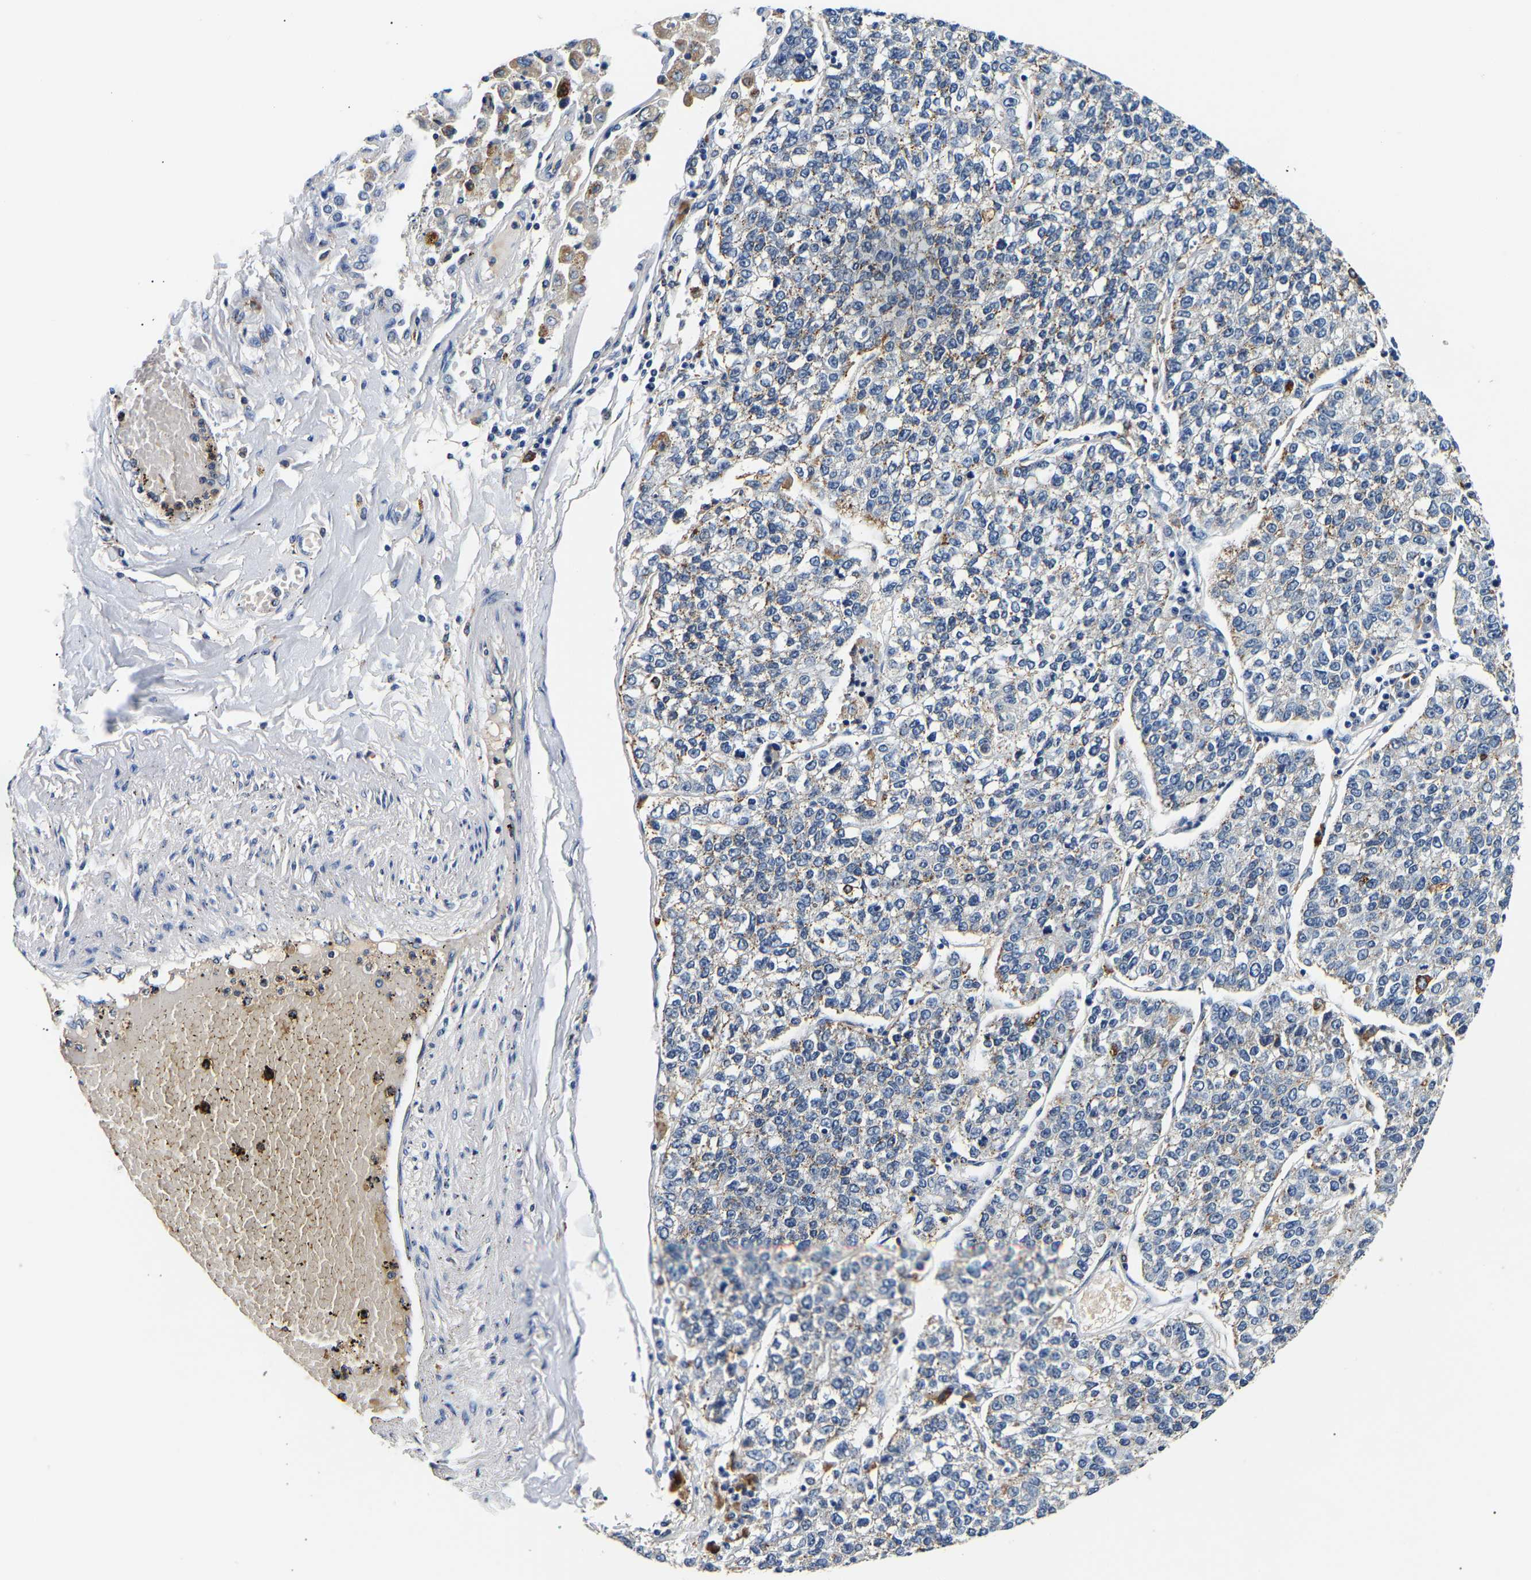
{"staining": {"intensity": "weak", "quantity": "25%-75%", "location": "cytoplasmic/membranous"}, "tissue": "lung cancer", "cell_type": "Tumor cells", "image_type": "cancer", "snomed": [{"axis": "morphology", "description": "Adenocarcinoma, NOS"}, {"axis": "topography", "description": "Lung"}], "caption": "DAB immunohistochemical staining of human lung cancer shows weak cytoplasmic/membranous protein expression in approximately 25%-75% of tumor cells. (DAB (3,3'-diaminobenzidine) = brown stain, brightfield microscopy at high magnification).", "gene": "SMU1", "patient": {"sex": "male", "age": 49}}